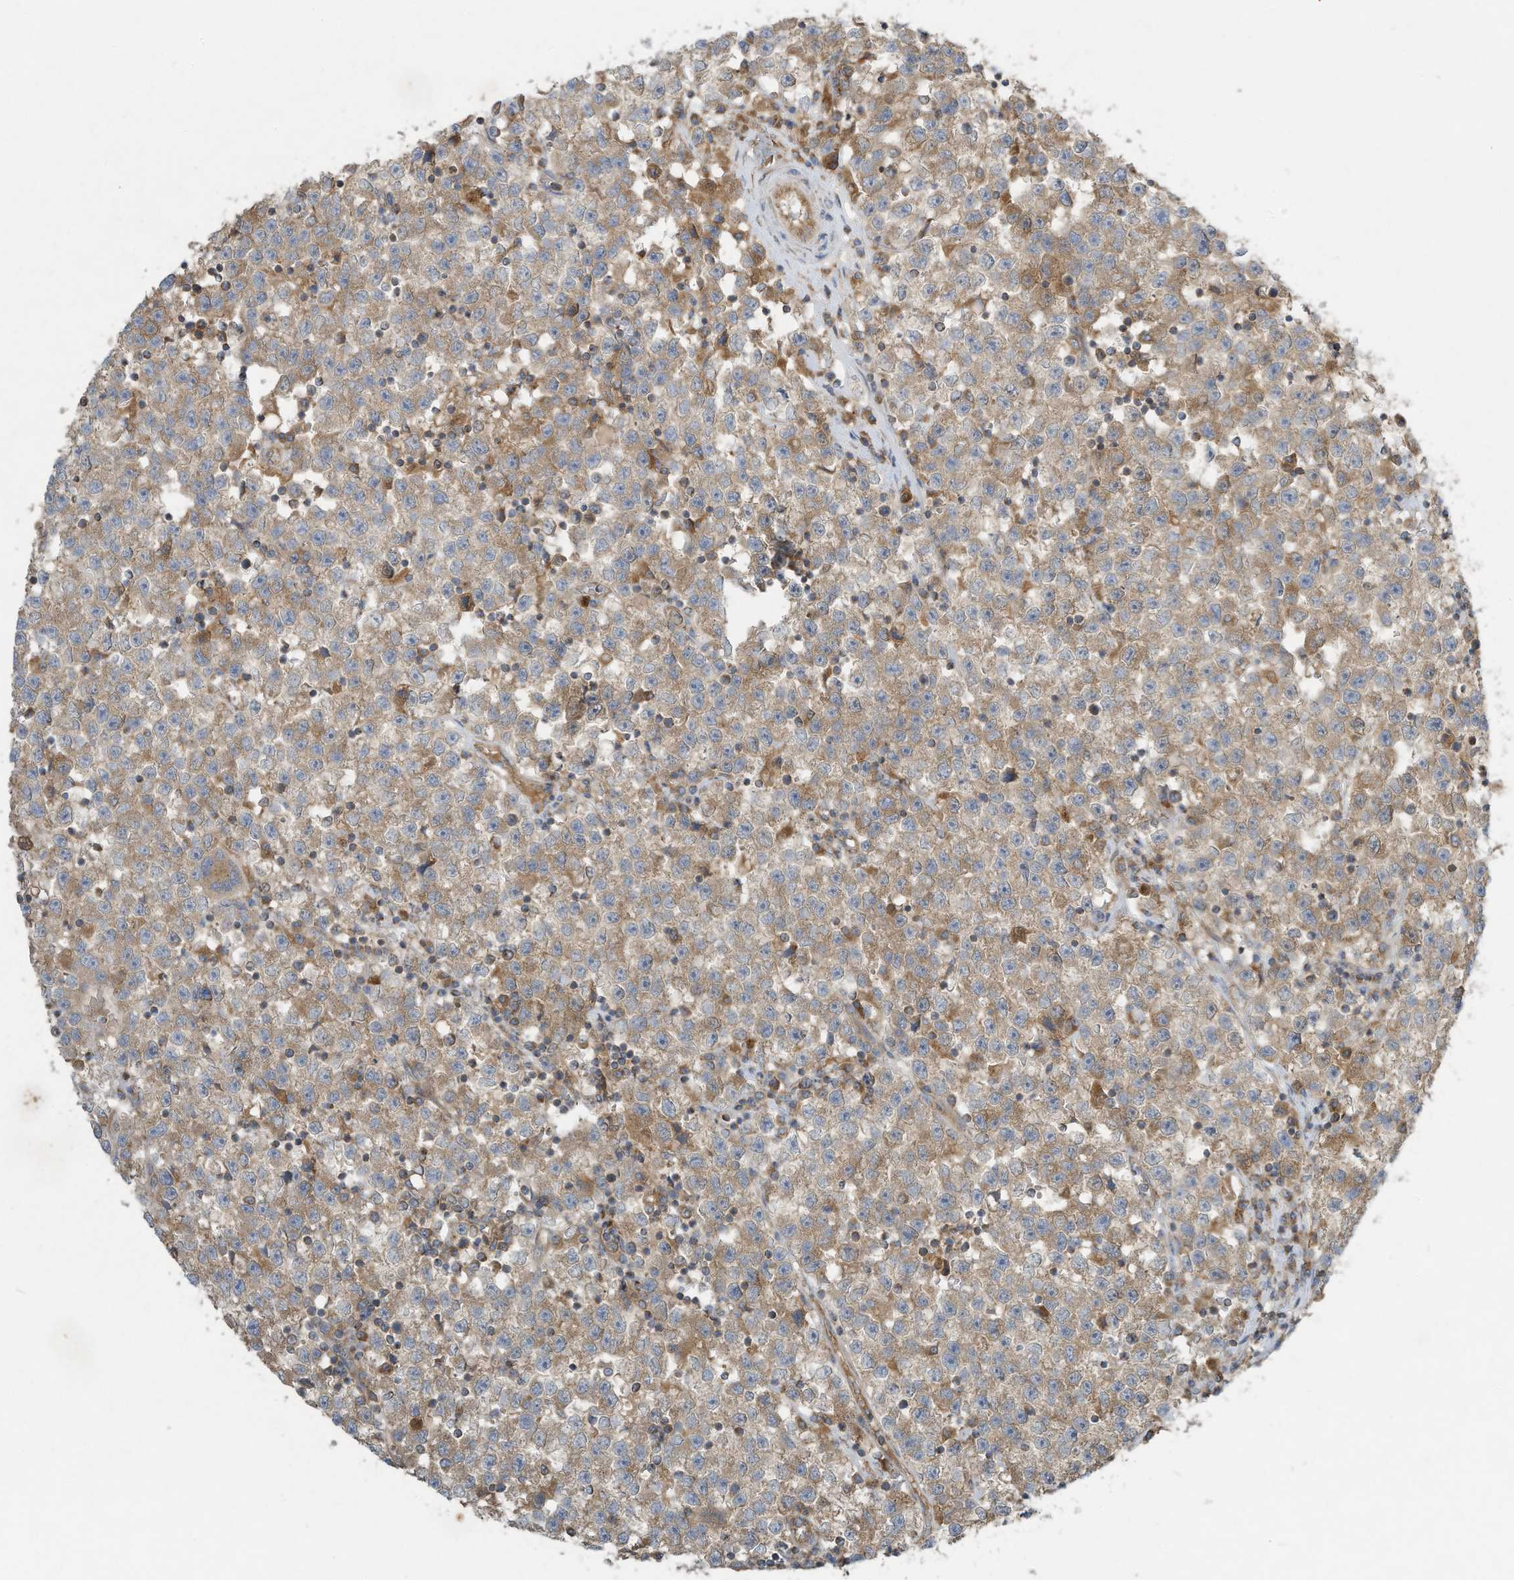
{"staining": {"intensity": "weak", "quantity": ">75%", "location": "cytoplasmic/membranous"}, "tissue": "testis cancer", "cell_type": "Tumor cells", "image_type": "cancer", "snomed": [{"axis": "morphology", "description": "Seminoma, NOS"}, {"axis": "topography", "description": "Testis"}], "caption": "Immunohistochemical staining of human testis seminoma demonstrates low levels of weak cytoplasmic/membranous staining in approximately >75% of tumor cells.", "gene": "SYNJ2", "patient": {"sex": "male", "age": 22}}